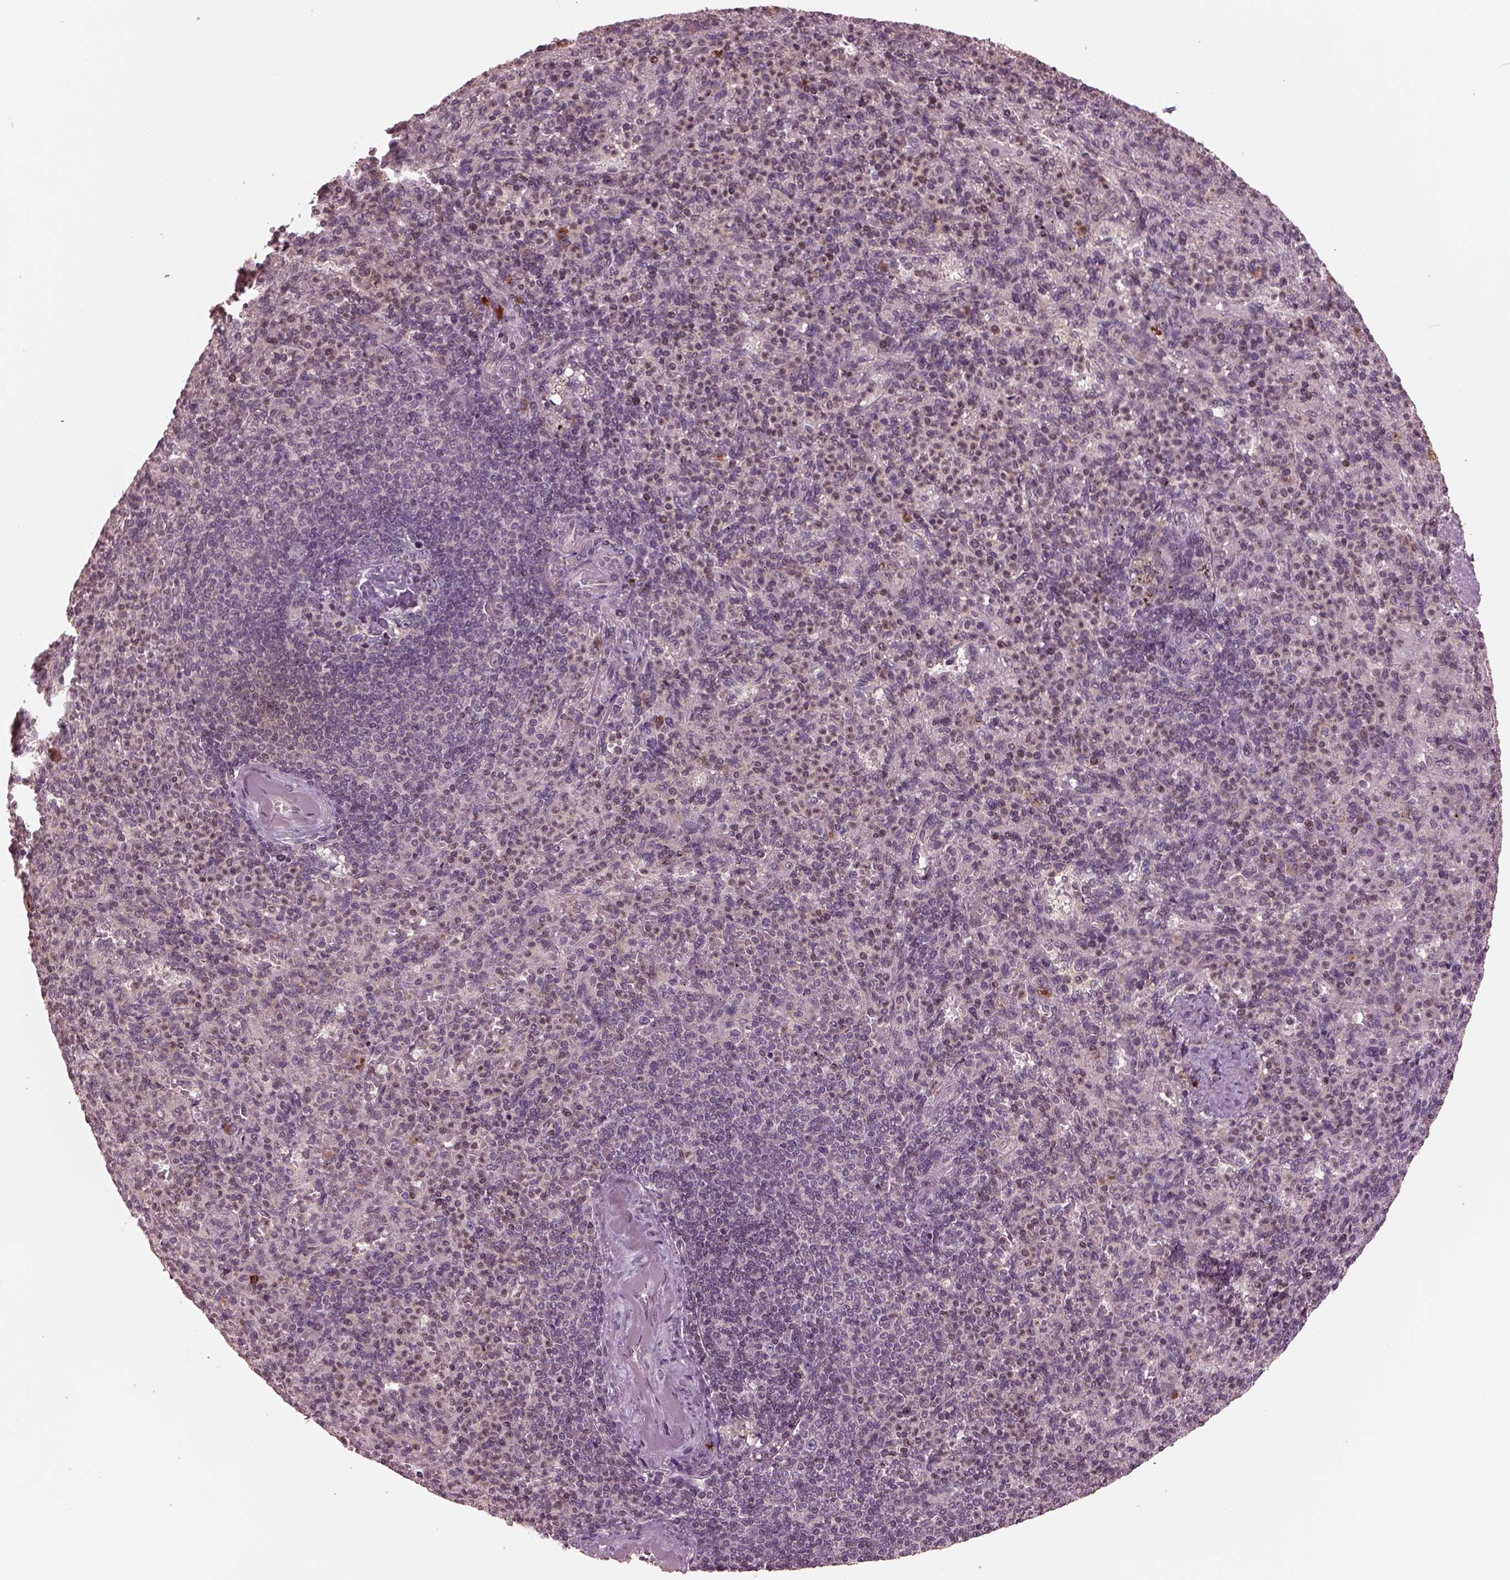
{"staining": {"intensity": "strong", "quantity": "<25%", "location": "cytoplasmic/membranous"}, "tissue": "spleen", "cell_type": "Cells in red pulp", "image_type": "normal", "snomed": [{"axis": "morphology", "description": "Normal tissue, NOS"}, {"axis": "topography", "description": "Spleen"}], "caption": "This is a micrograph of immunohistochemistry (IHC) staining of normal spleen, which shows strong expression in the cytoplasmic/membranous of cells in red pulp.", "gene": "PTX4", "patient": {"sex": "female", "age": 74}}